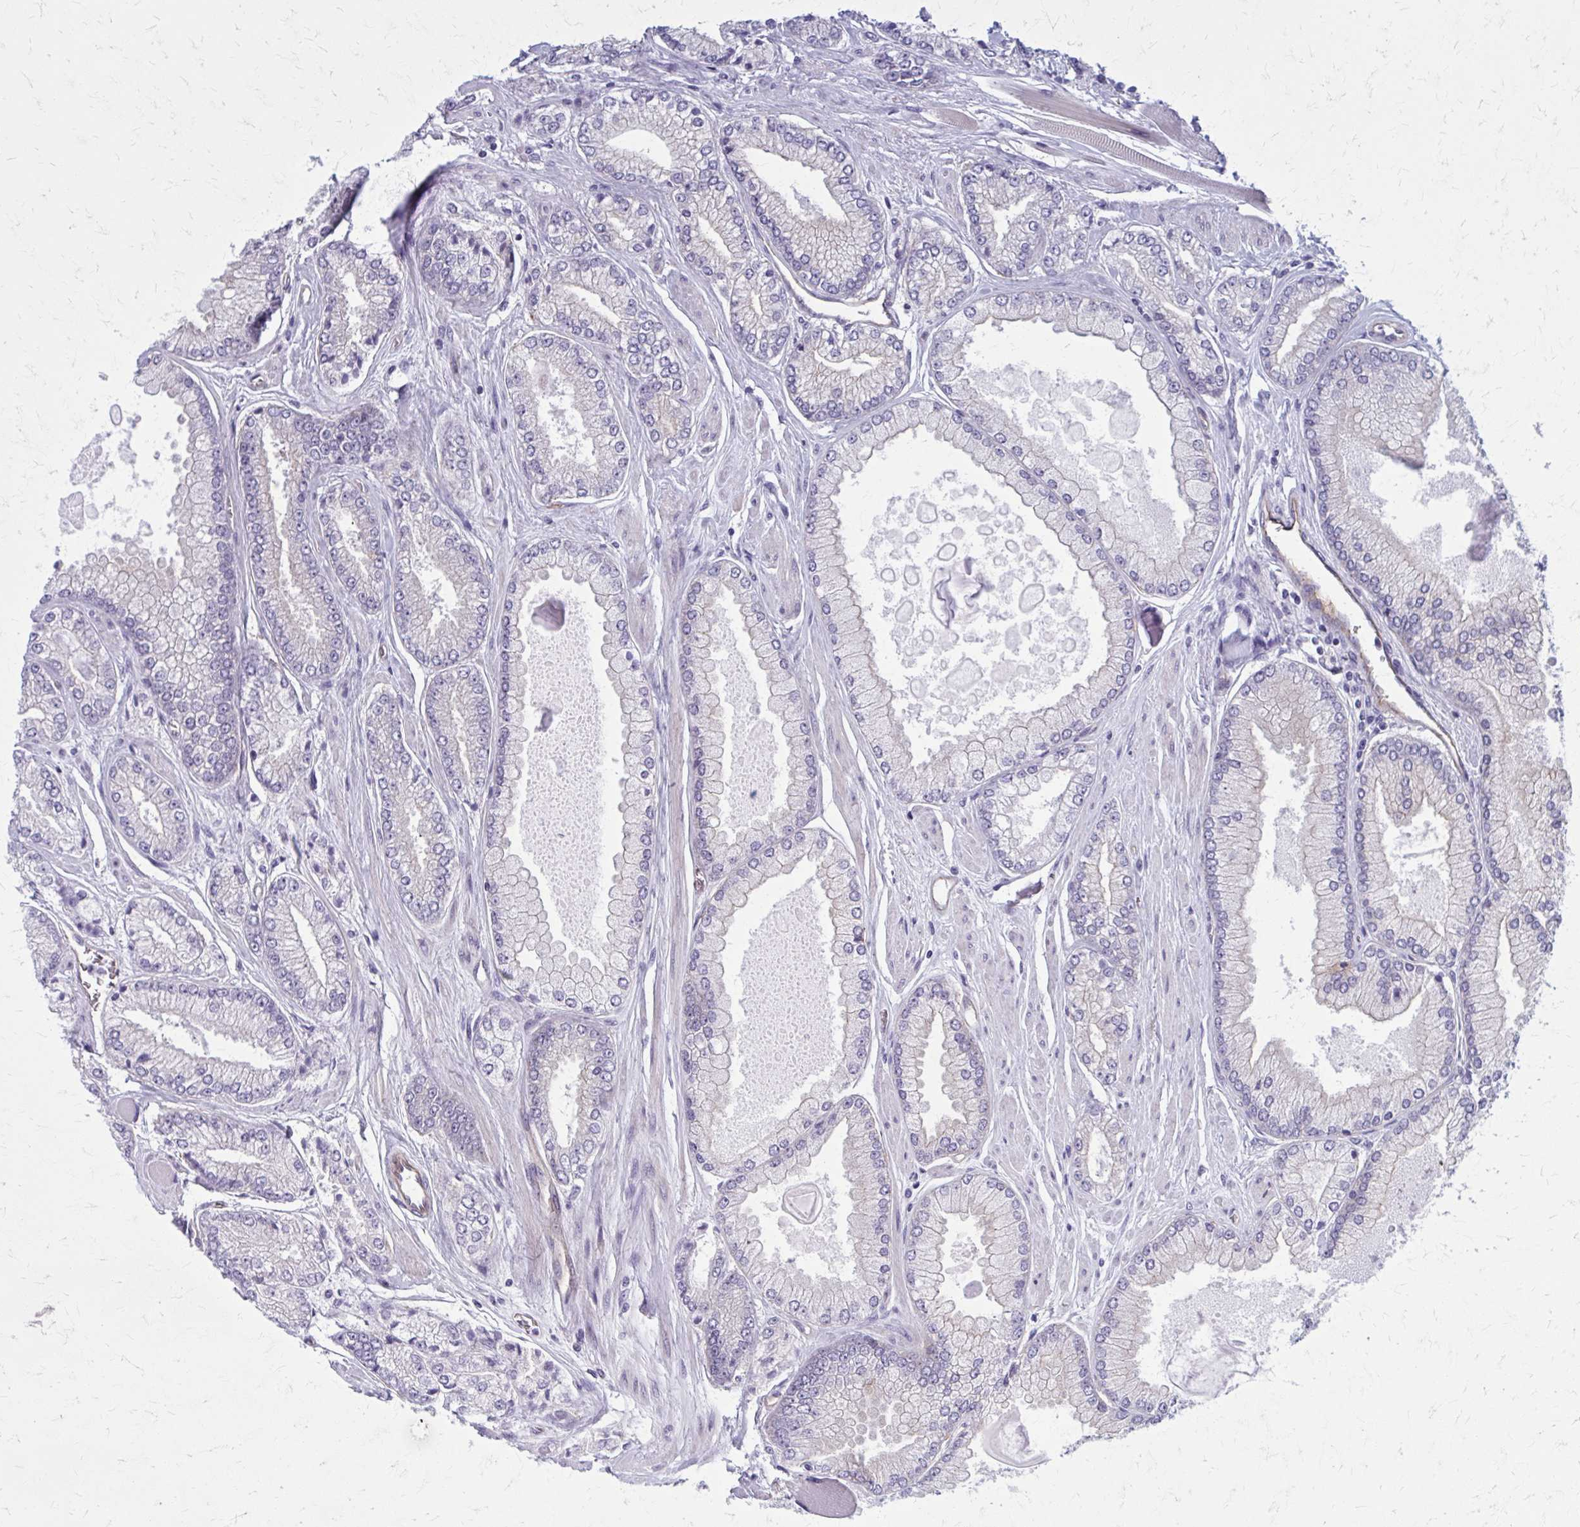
{"staining": {"intensity": "negative", "quantity": "none", "location": "none"}, "tissue": "prostate cancer", "cell_type": "Tumor cells", "image_type": "cancer", "snomed": [{"axis": "morphology", "description": "Adenocarcinoma, Low grade"}, {"axis": "topography", "description": "Prostate"}], "caption": "The IHC photomicrograph has no significant expression in tumor cells of prostate adenocarcinoma (low-grade) tissue. The staining is performed using DAB (3,3'-diaminobenzidine) brown chromogen with nuclei counter-stained in using hematoxylin.", "gene": "ZDHHC7", "patient": {"sex": "male", "age": 67}}